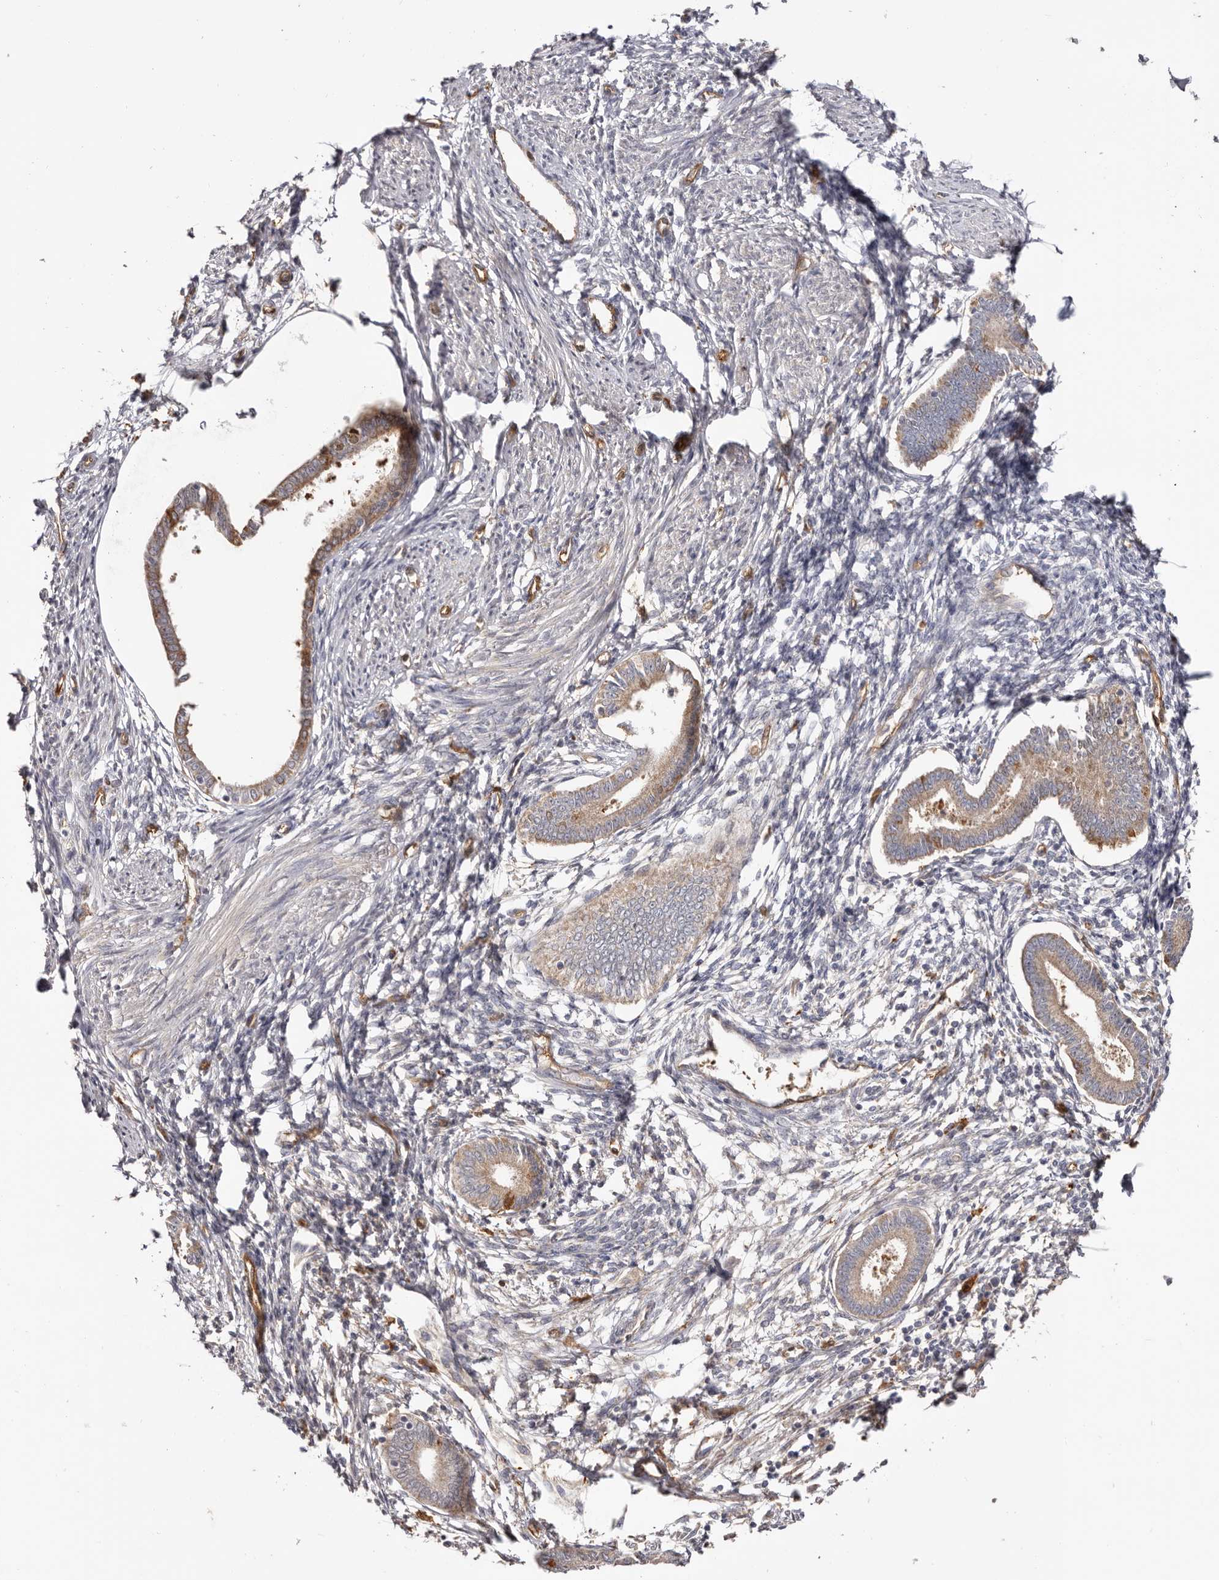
{"staining": {"intensity": "negative", "quantity": "none", "location": "none"}, "tissue": "endometrium", "cell_type": "Cells in endometrial stroma", "image_type": "normal", "snomed": [{"axis": "morphology", "description": "Normal tissue, NOS"}, {"axis": "topography", "description": "Endometrium"}], "caption": "High magnification brightfield microscopy of normal endometrium stained with DAB (3,3'-diaminobenzidine) (brown) and counterstained with hematoxylin (blue): cells in endometrial stroma show no significant expression. The staining was performed using DAB to visualize the protein expression in brown, while the nuclei were stained in blue with hematoxylin (Magnification: 20x).", "gene": "LAP3", "patient": {"sex": "female", "age": 56}}